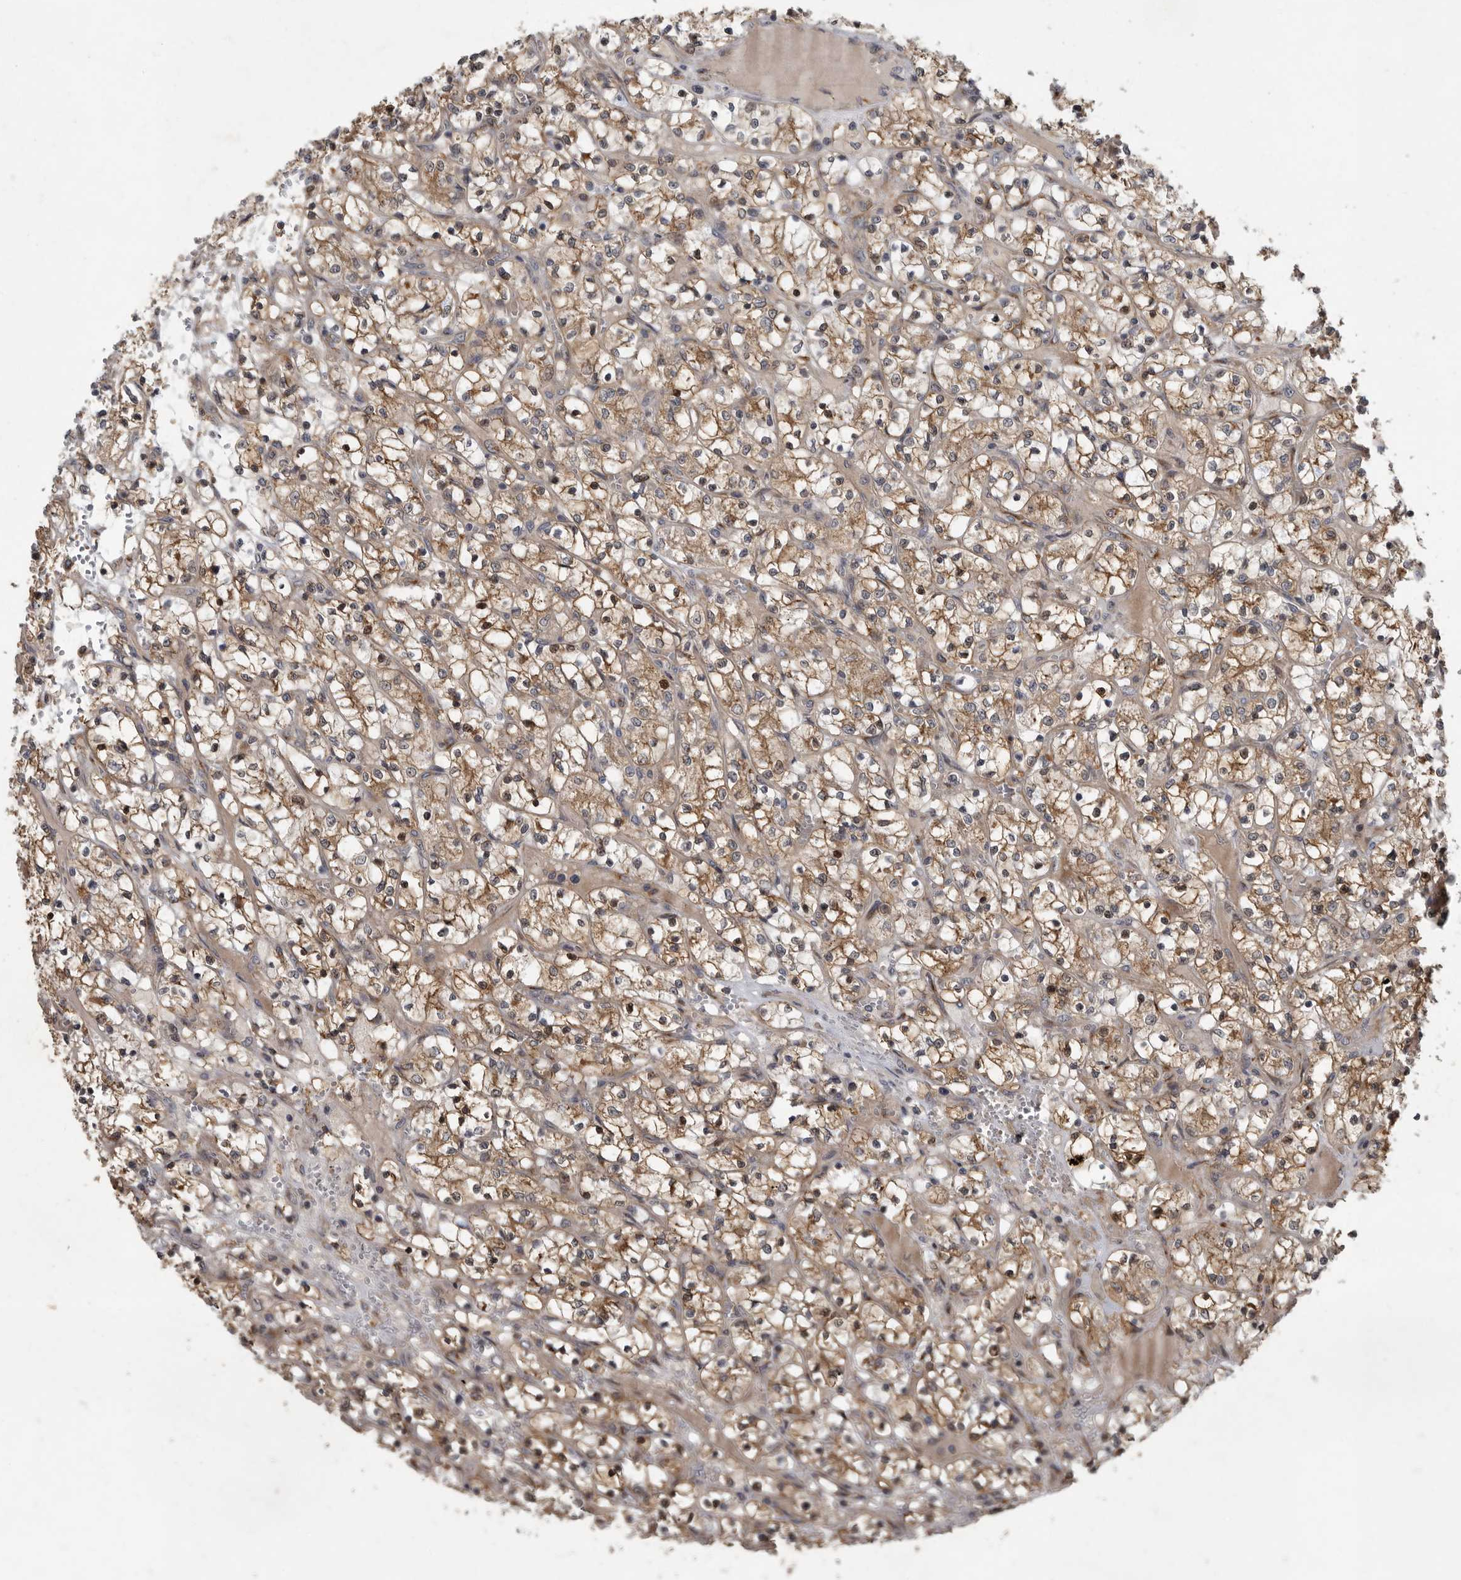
{"staining": {"intensity": "moderate", "quantity": ">75%", "location": "cytoplasmic/membranous,nuclear"}, "tissue": "renal cancer", "cell_type": "Tumor cells", "image_type": "cancer", "snomed": [{"axis": "morphology", "description": "Adenocarcinoma, NOS"}, {"axis": "topography", "description": "Kidney"}], "caption": "IHC (DAB) staining of human renal cancer reveals moderate cytoplasmic/membranous and nuclear protein staining in about >75% of tumor cells.", "gene": "IQCK", "patient": {"sex": "female", "age": 69}}